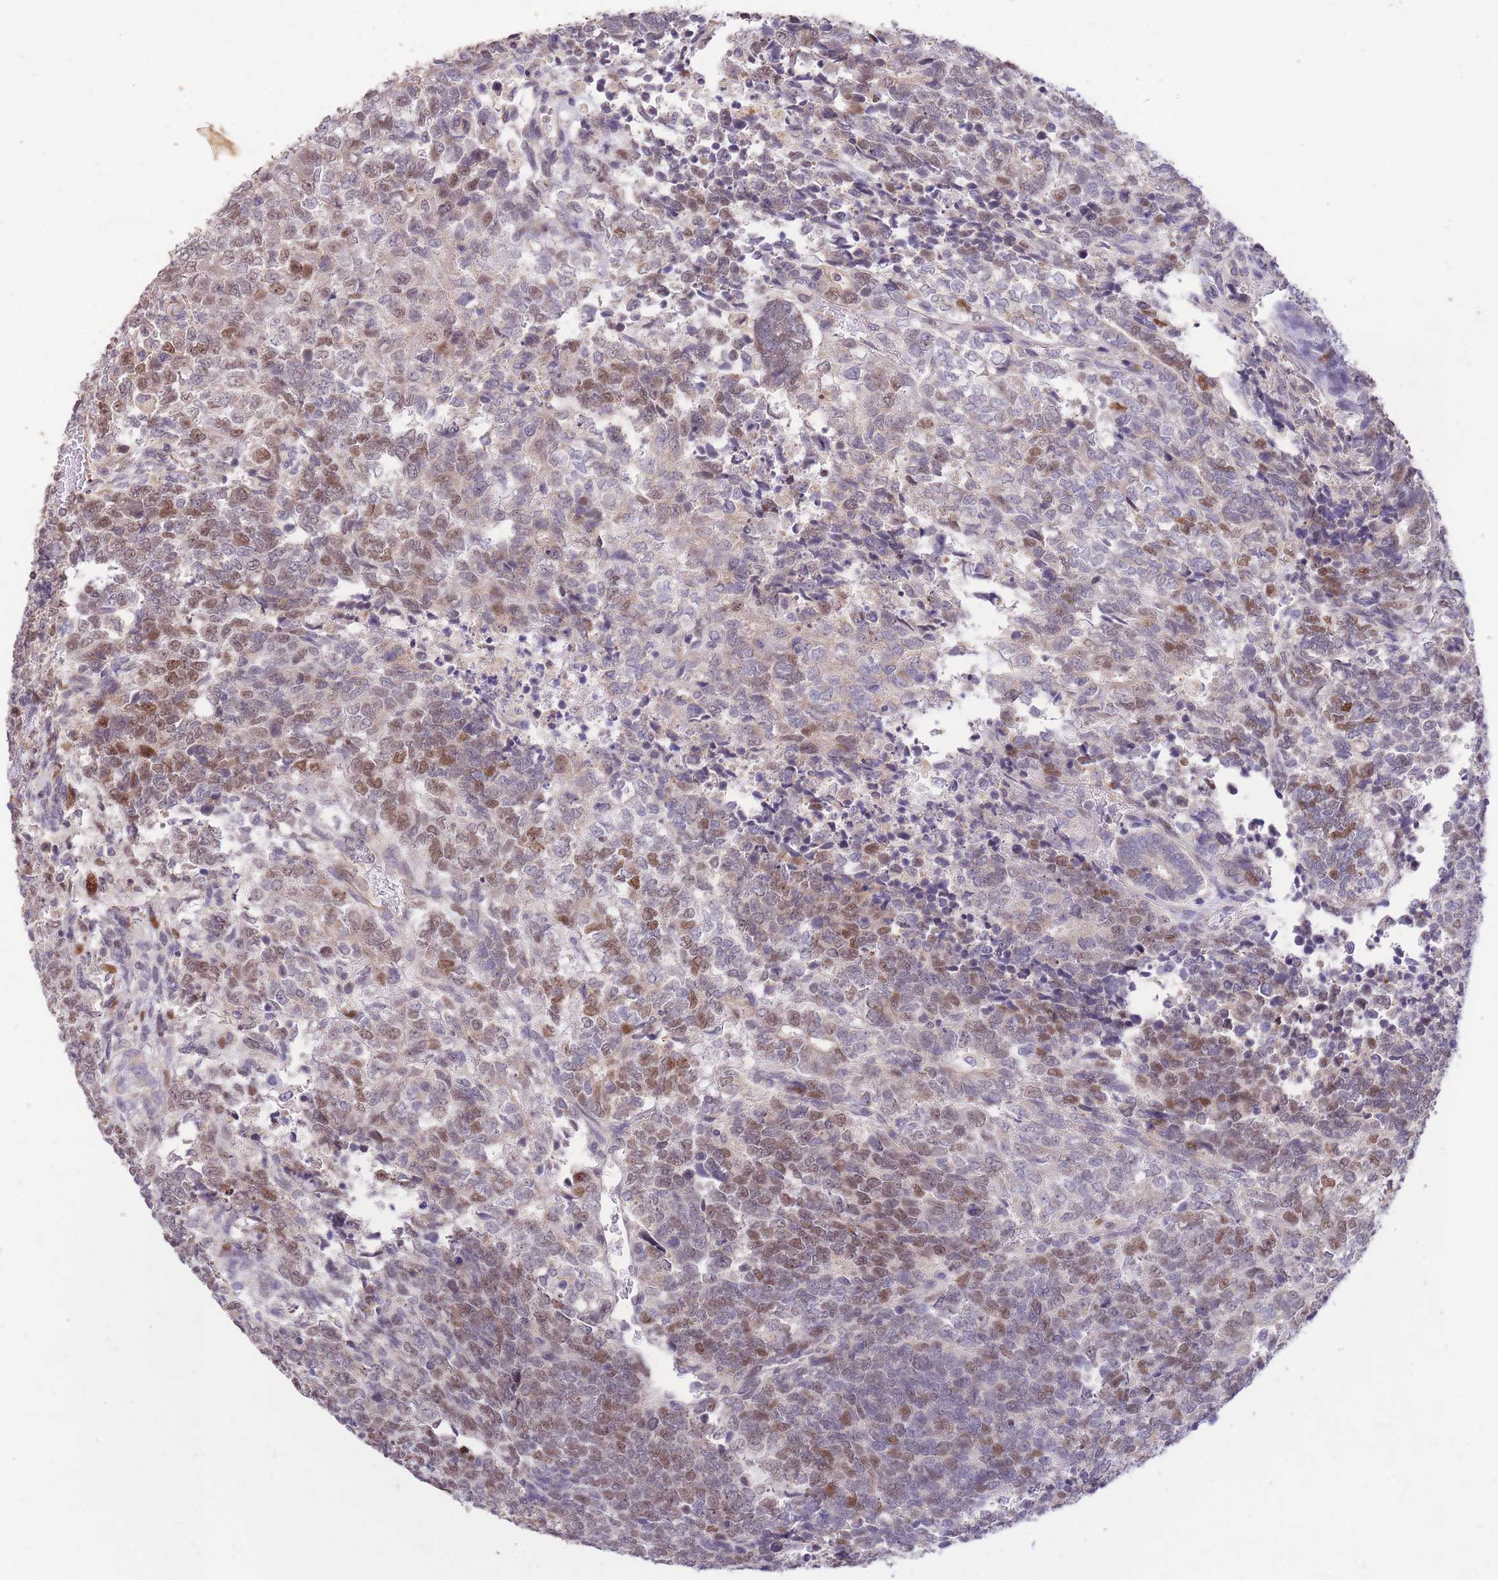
{"staining": {"intensity": "moderate", "quantity": "25%-75%", "location": "nuclear"}, "tissue": "testis cancer", "cell_type": "Tumor cells", "image_type": "cancer", "snomed": [{"axis": "morphology", "description": "Carcinoma, Embryonal, NOS"}, {"axis": "topography", "description": "Testis"}], "caption": "Immunohistochemistry (IHC) of testis cancer displays medium levels of moderate nuclear expression in approximately 25%-75% of tumor cells.", "gene": "RGS14", "patient": {"sex": "male", "age": 23}}